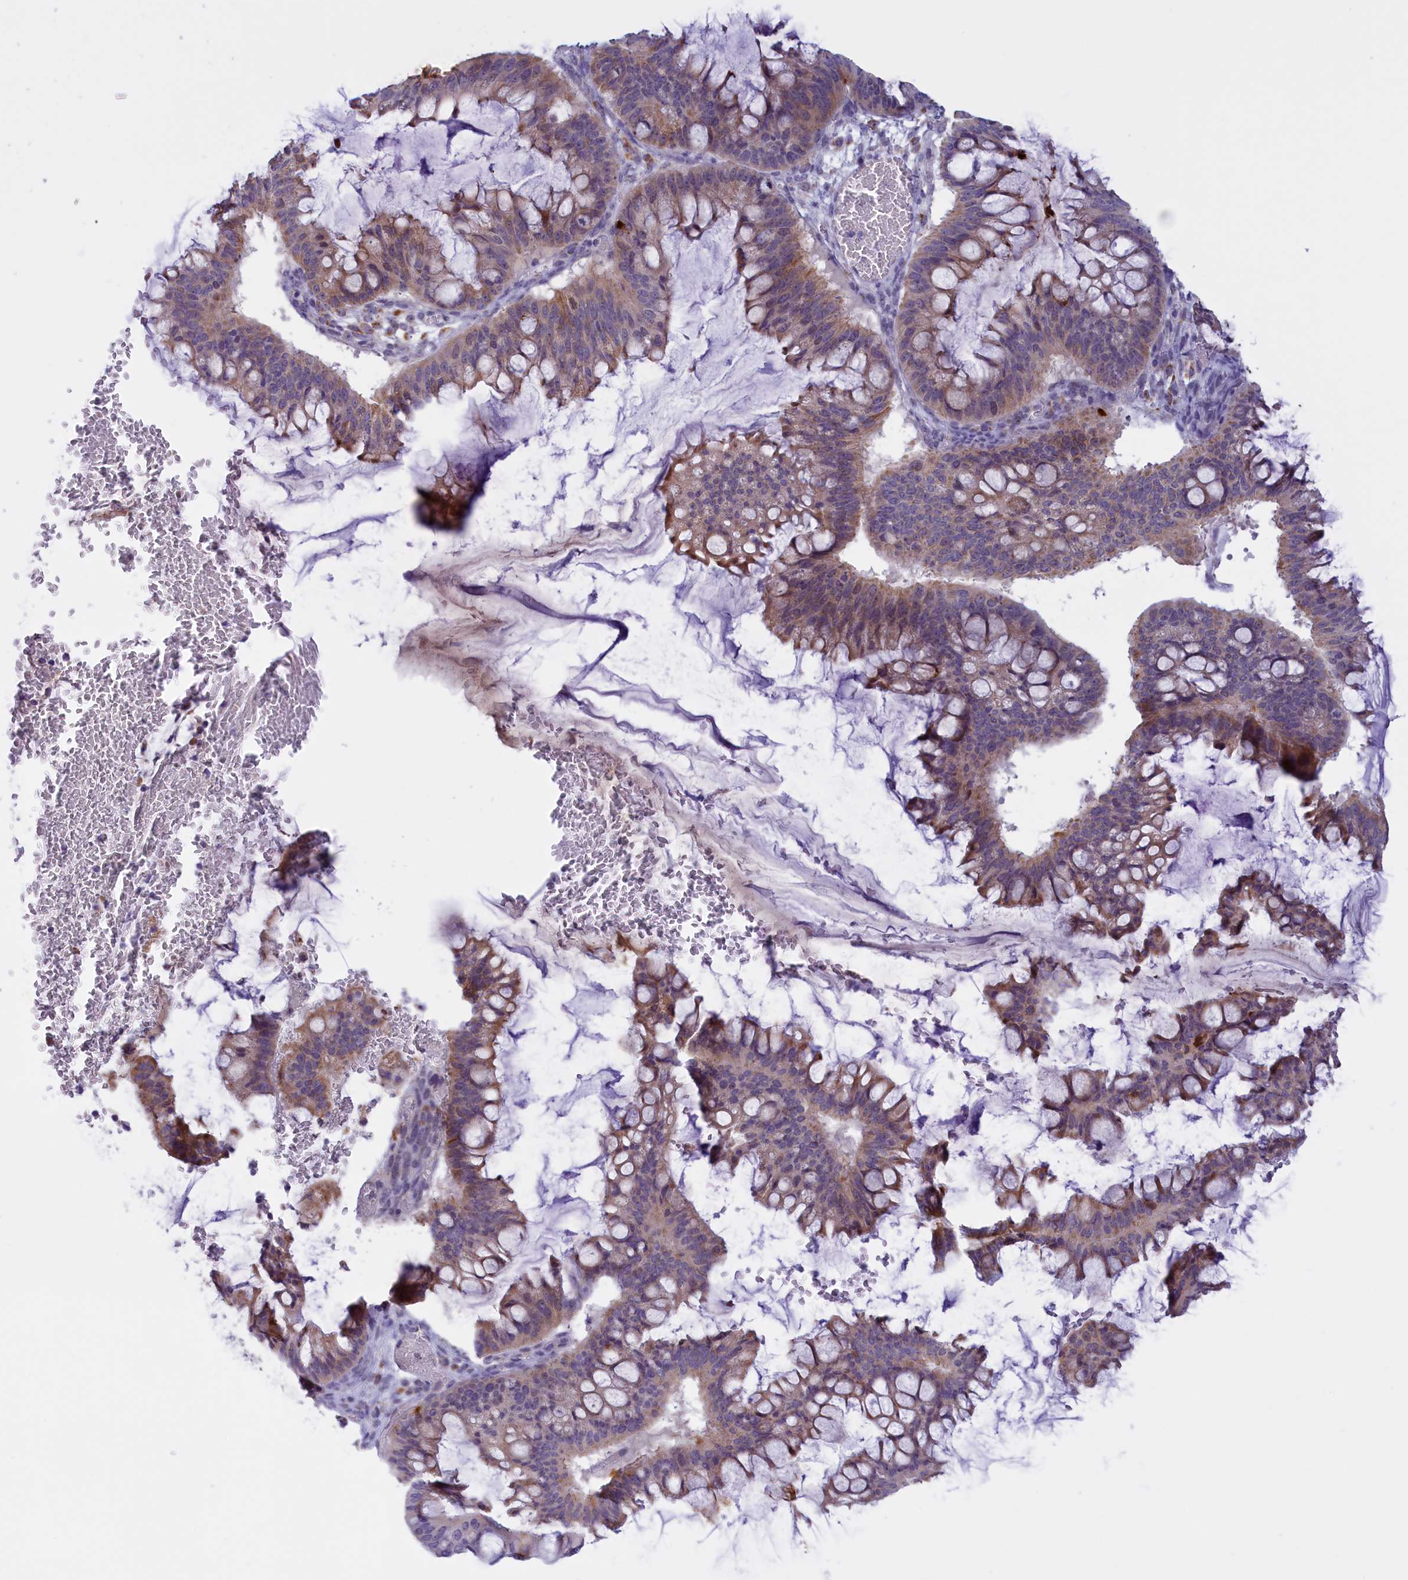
{"staining": {"intensity": "weak", "quantity": ">75%", "location": "cytoplasmic/membranous"}, "tissue": "ovarian cancer", "cell_type": "Tumor cells", "image_type": "cancer", "snomed": [{"axis": "morphology", "description": "Cystadenocarcinoma, mucinous, NOS"}, {"axis": "topography", "description": "Ovary"}], "caption": "The photomicrograph demonstrates immunohistochemical staining of ovarian mucinous cystadenocarcinoma. There is weak cytoplasmic/membranous positivity is identified in approximately >75% of tumor cells.", "gene": "FAM149B1", "patient": {"sex": "female", "age": 73}}